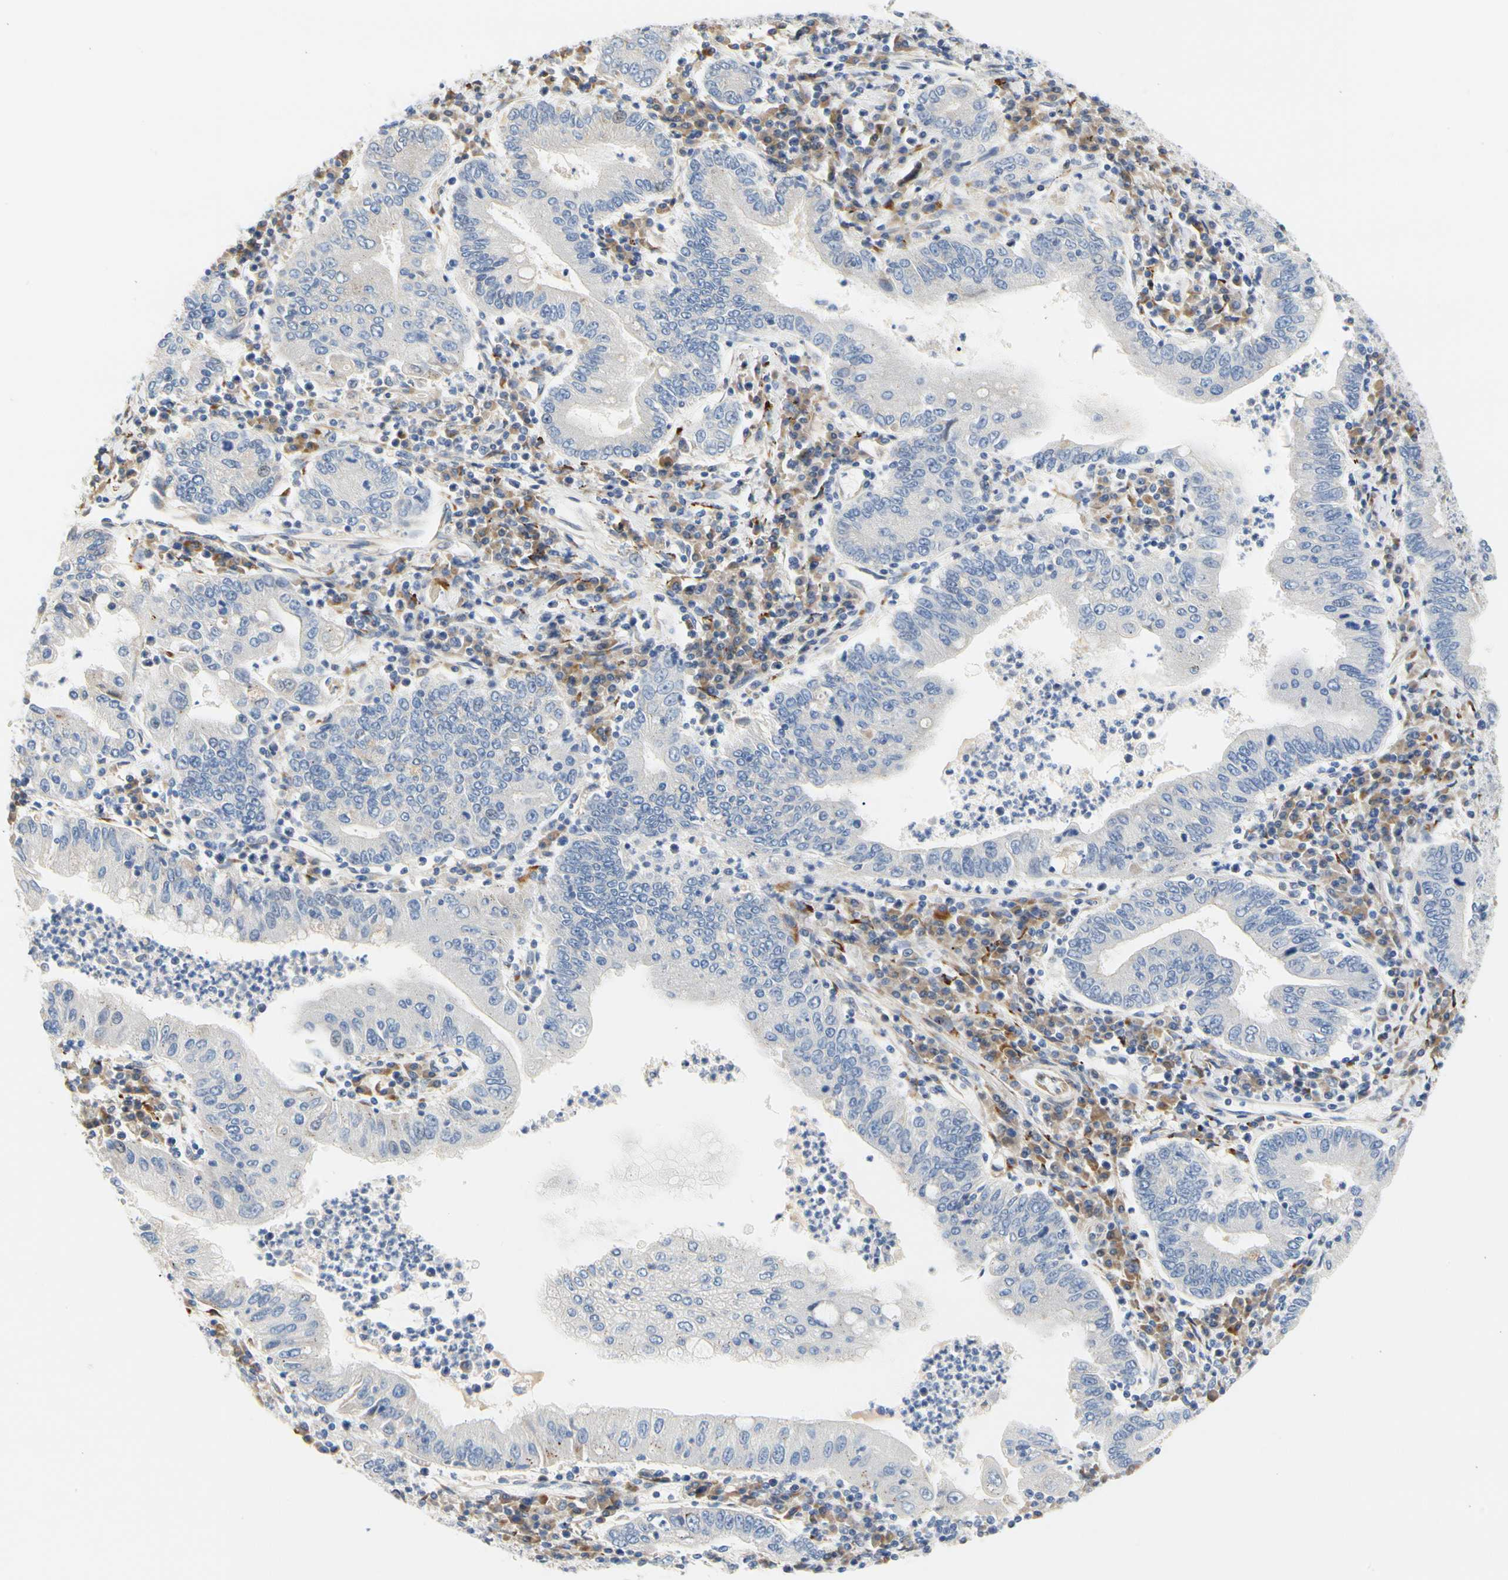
{"staining": {"intensity": "negative", "quantity": "none", "location": "none"}, "tissue": "stomach cancer", "cell_type": "Tumor cells", "image_type": "cancer", "snomed": [{"axis": "morphology", "description": "Normal tissue, NOS"}, {"axis": "morphology", "description": "Adenocarcinoma, NOS"}, {"axis": "topography", "description": "Esophagus"}, {"axis": "topography", "description": "Stomach, upper"}, {"axis": "topography", "description": "Peripheral nerve tissue"}], "caption": "IHC image of neoplastic tissue: human stomach adenocarcinoma stained with DAB (3,3'-diaminobenzidine) exhibits no significant protein positivity in tumor cells.", "gene": "ZNF236", "patient": {"sex": "male", "age": 62}}